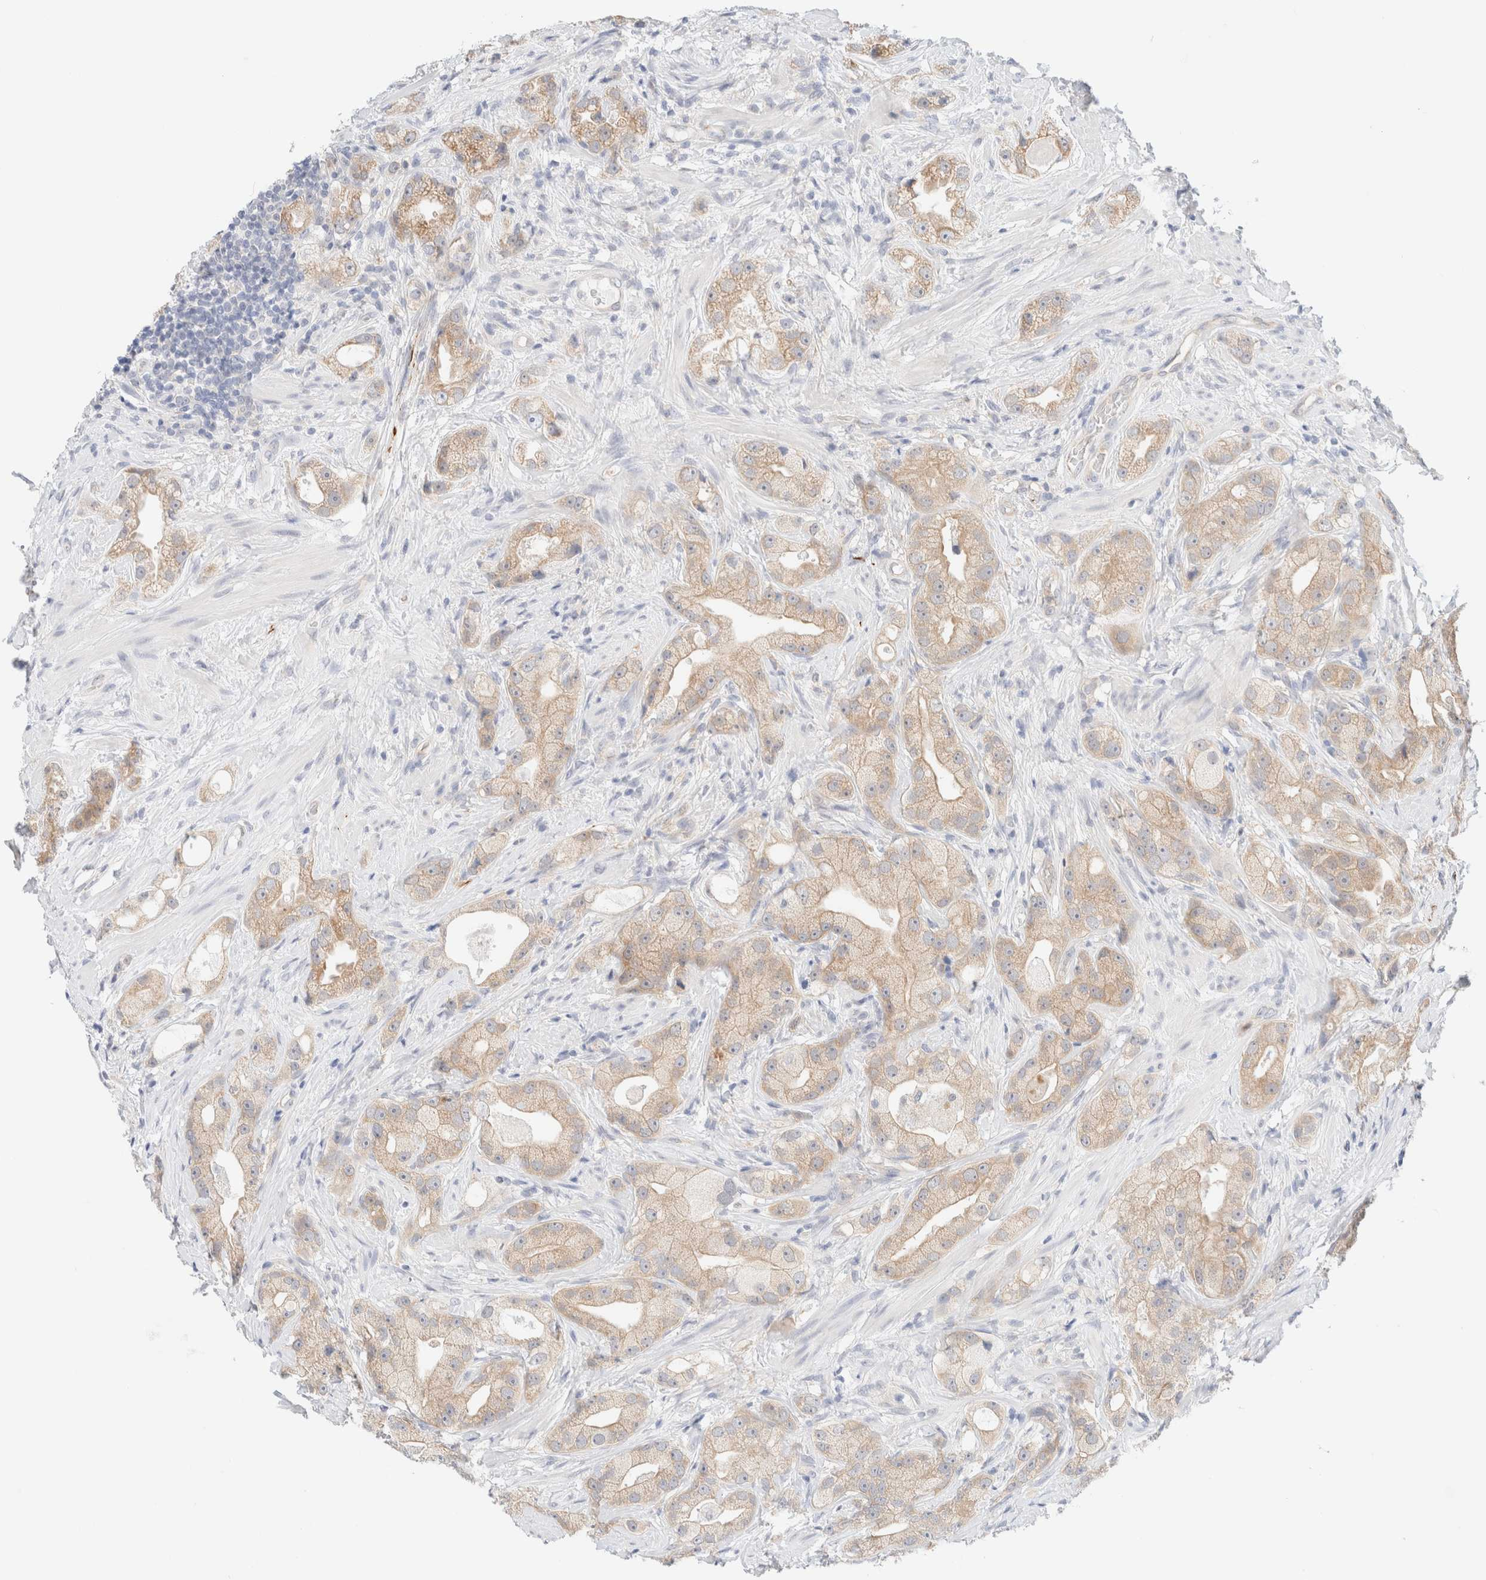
{"staining": {"intensity": "moderate", "quantity": ">75%", "location": "cytoplasmic/membranous"}, "tissue": "prostate cancer", "cell_type": "Tumor cells", "image_type": "cancer", "snomed": [{"axis": "morphology", "description": "Adenocarcinoma, High grade"}, {"axis": "topography", "description": "Prostate"}], "caption": "IHC (DAB) staining of high-grade adenocarcinoma (prostate) shows moderate cytoplasmic/membranous protein staining in about >75% of tumor cells.", "gene": "UNC13B", "patient": {"sex": "male", "age": 63}}